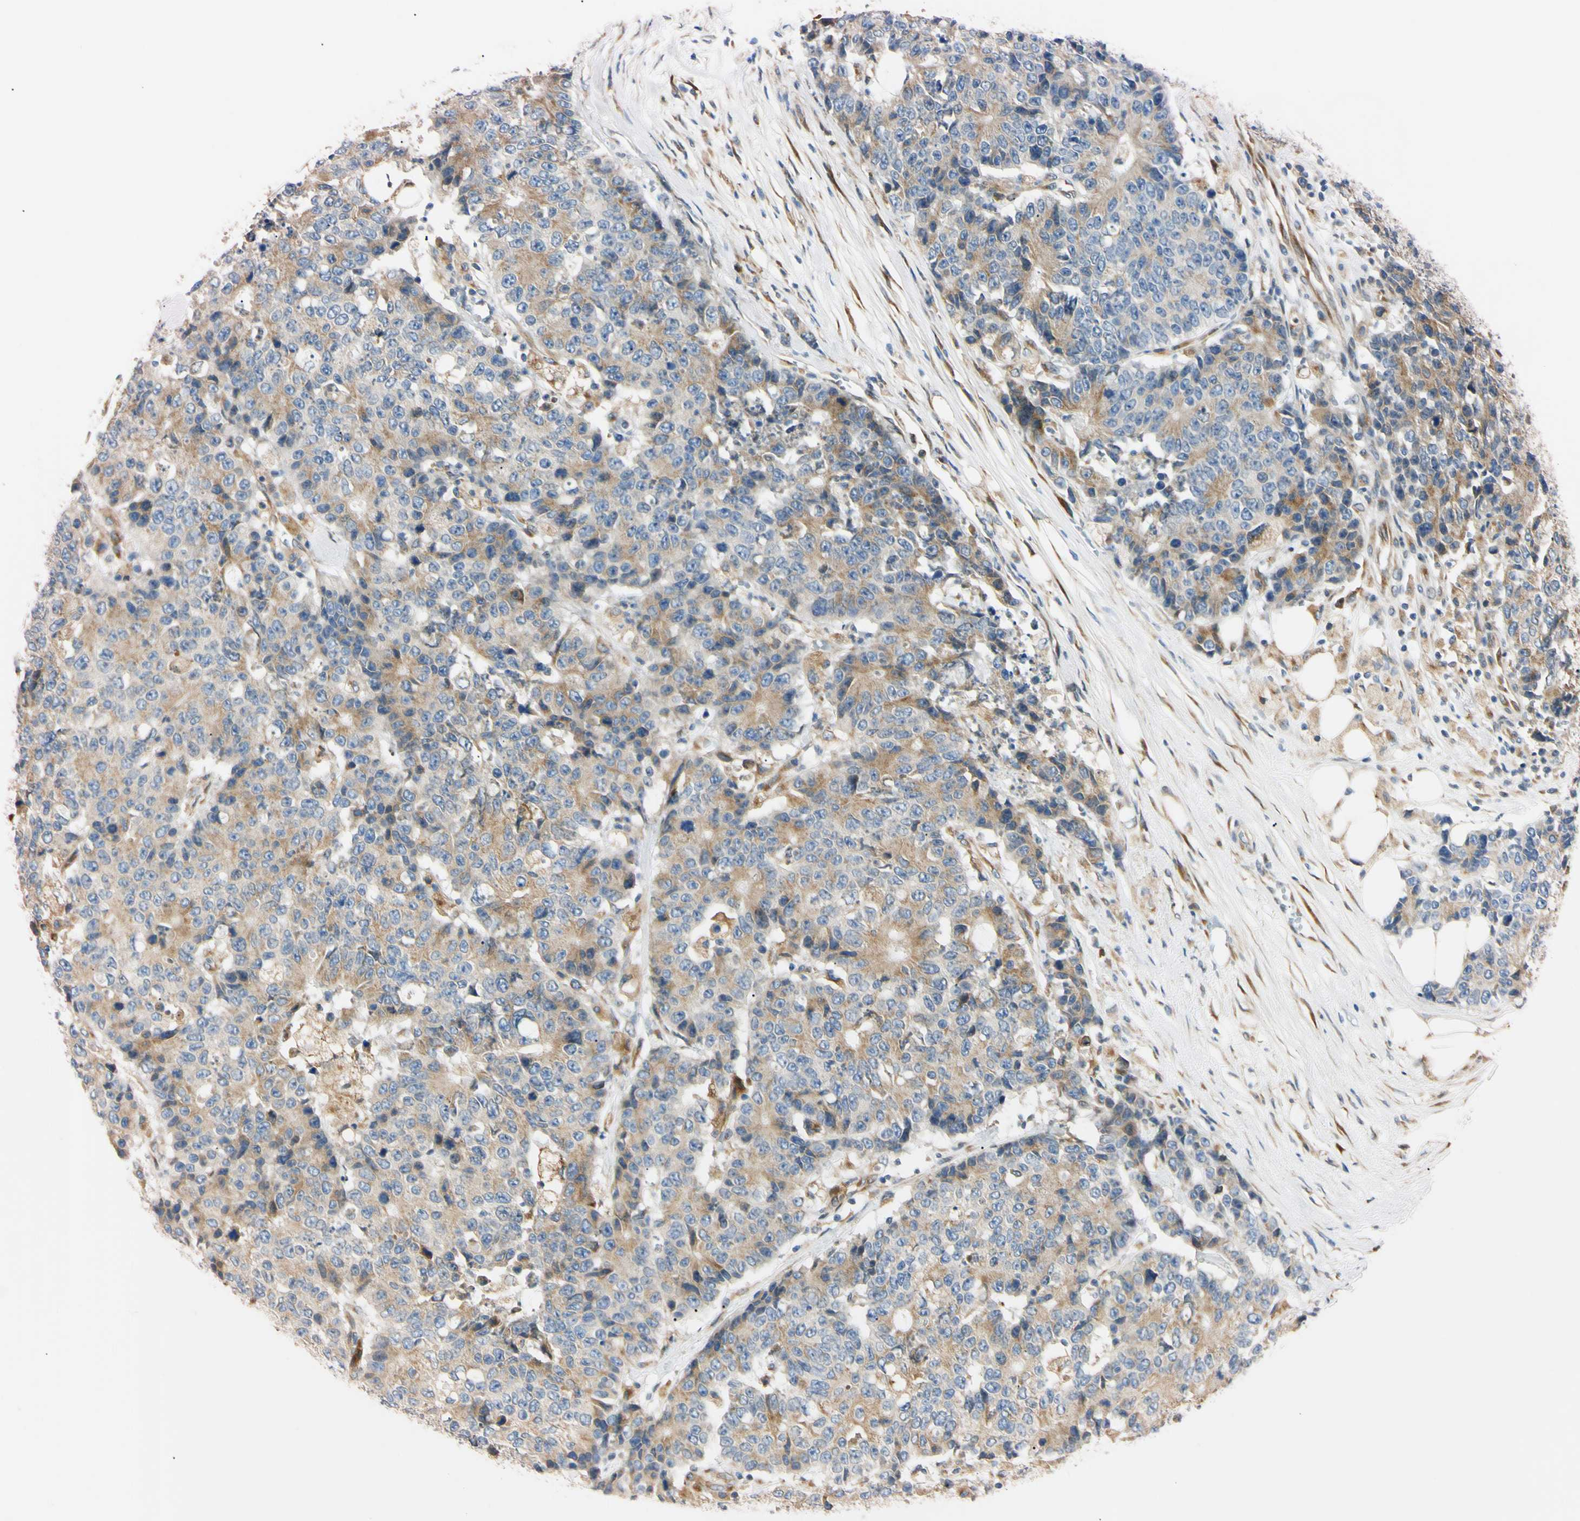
{"staining": {"intensity": "moderate", "quantity": ">75%", "location": "cytoplasmic/membranous"}, "tissue": "colorectal cancer", "cell_type": "Tumor cells", "image_type": "cancer", "snomed": [{"axis": "morphology", "description": "Adenocarcinoma, NOS"}, {"axis": "topography", "description": "Colon"}], "caption": "Colorectal adenocarcinoma stained with DAB immunohistochemistry displays medium levels of moderate cytoplasmic/membranous expression in approximately >75% of tumor cells.", "gene": "IER3IP1", "patient": {"sex": "female", "age": 86}}